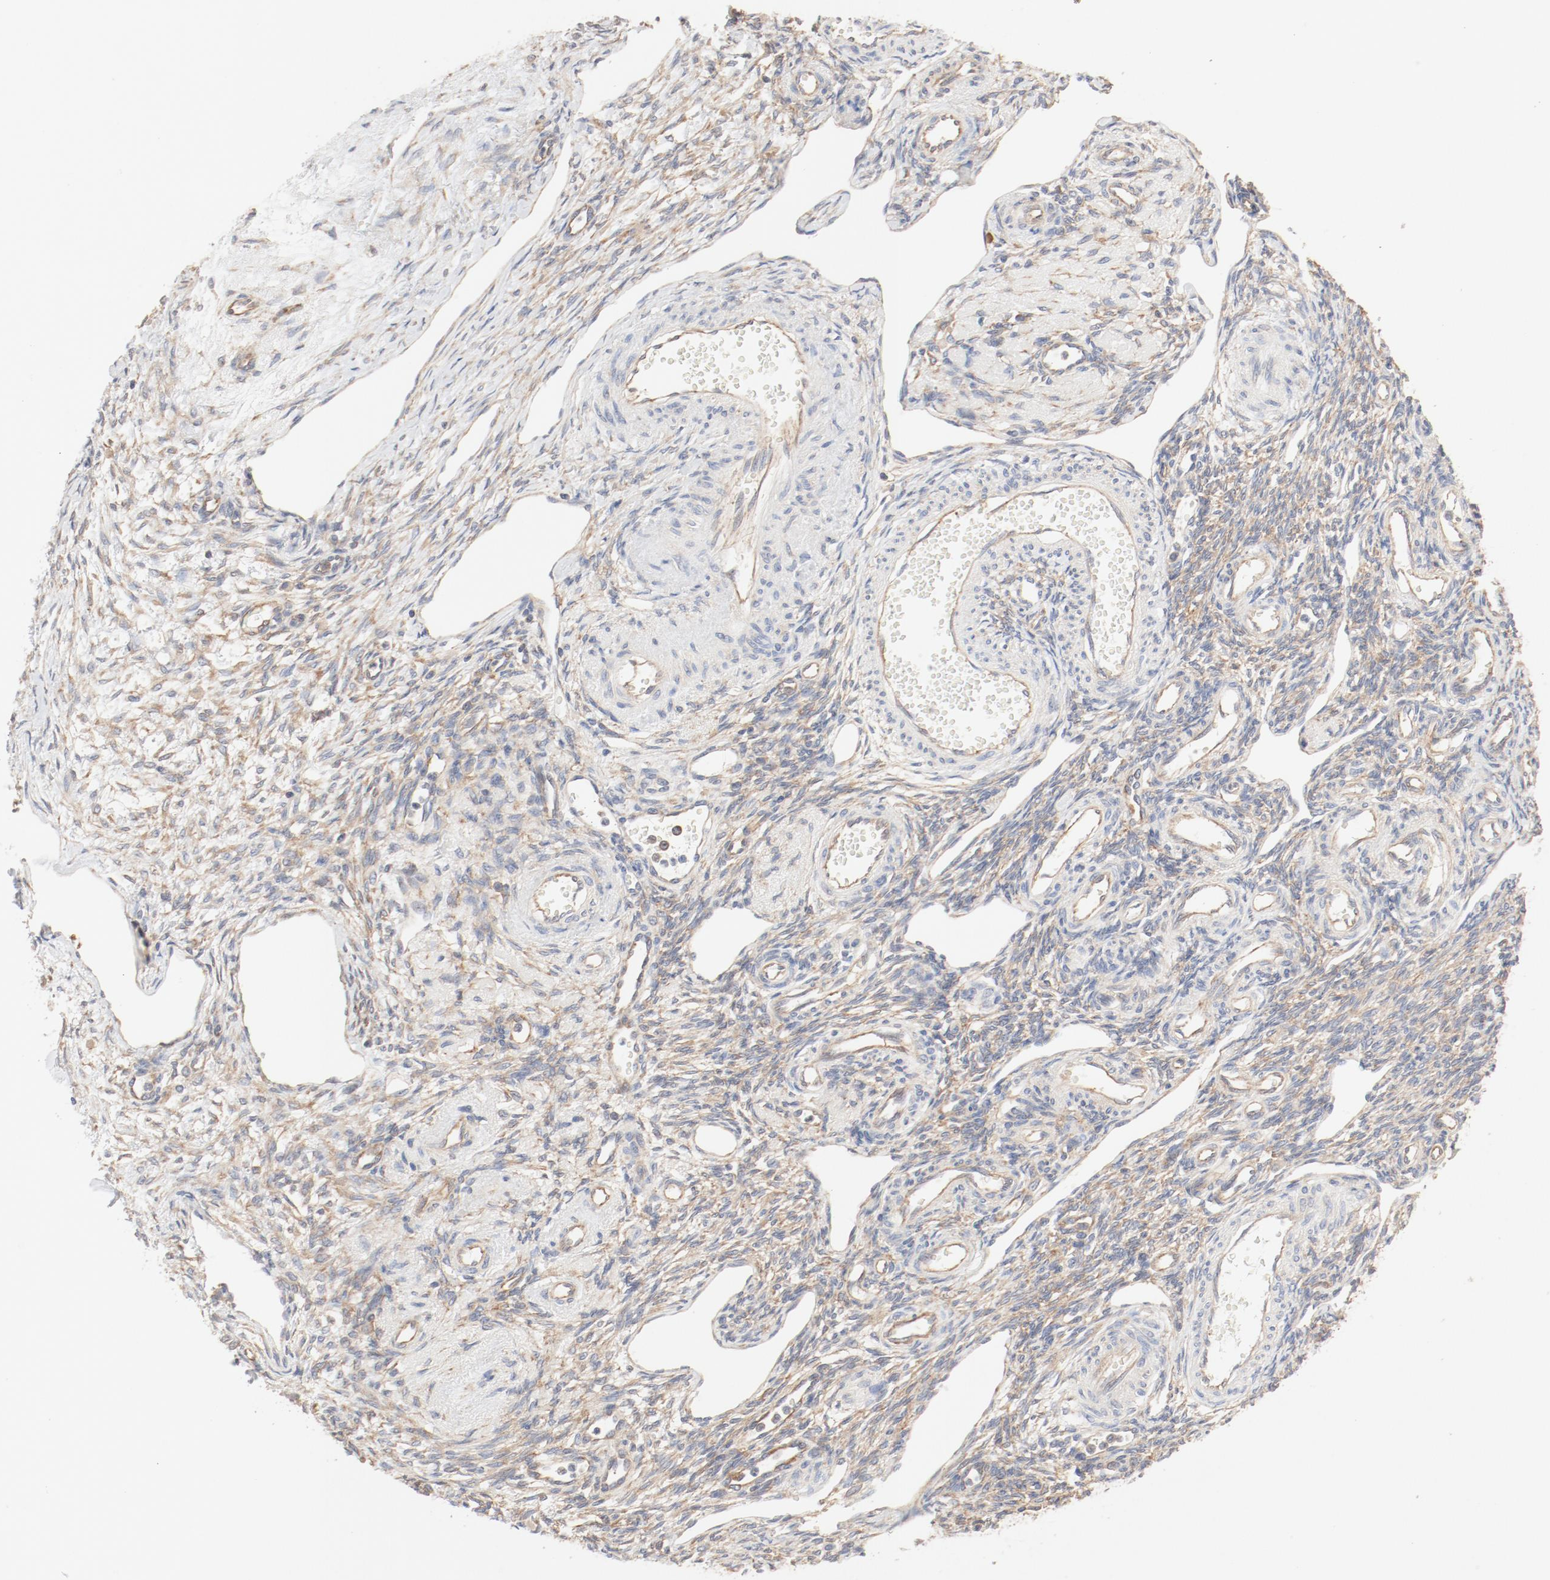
{"staining": {"intensity": "moderate", "quantity": ">75%", "location": "cytoplasmic/membranous"}, "tissue": "ovary", "cell_type": "Ovarian stroma cells", "image_type": "normal", "snomed": [{"axis": "morphology", "description": "Normal tissue, NOS"}, {"axis": "topography", "description": "Ovary"}], "caption": "An image showing moderate cytoplasmic/membranous expression in approximately >75% of ovarian stroma cells in benign ovary, as visualized by brown immunohistochemical staining.", "gene": "RPS6", "patient": {"sex": "female", "age": 33}}